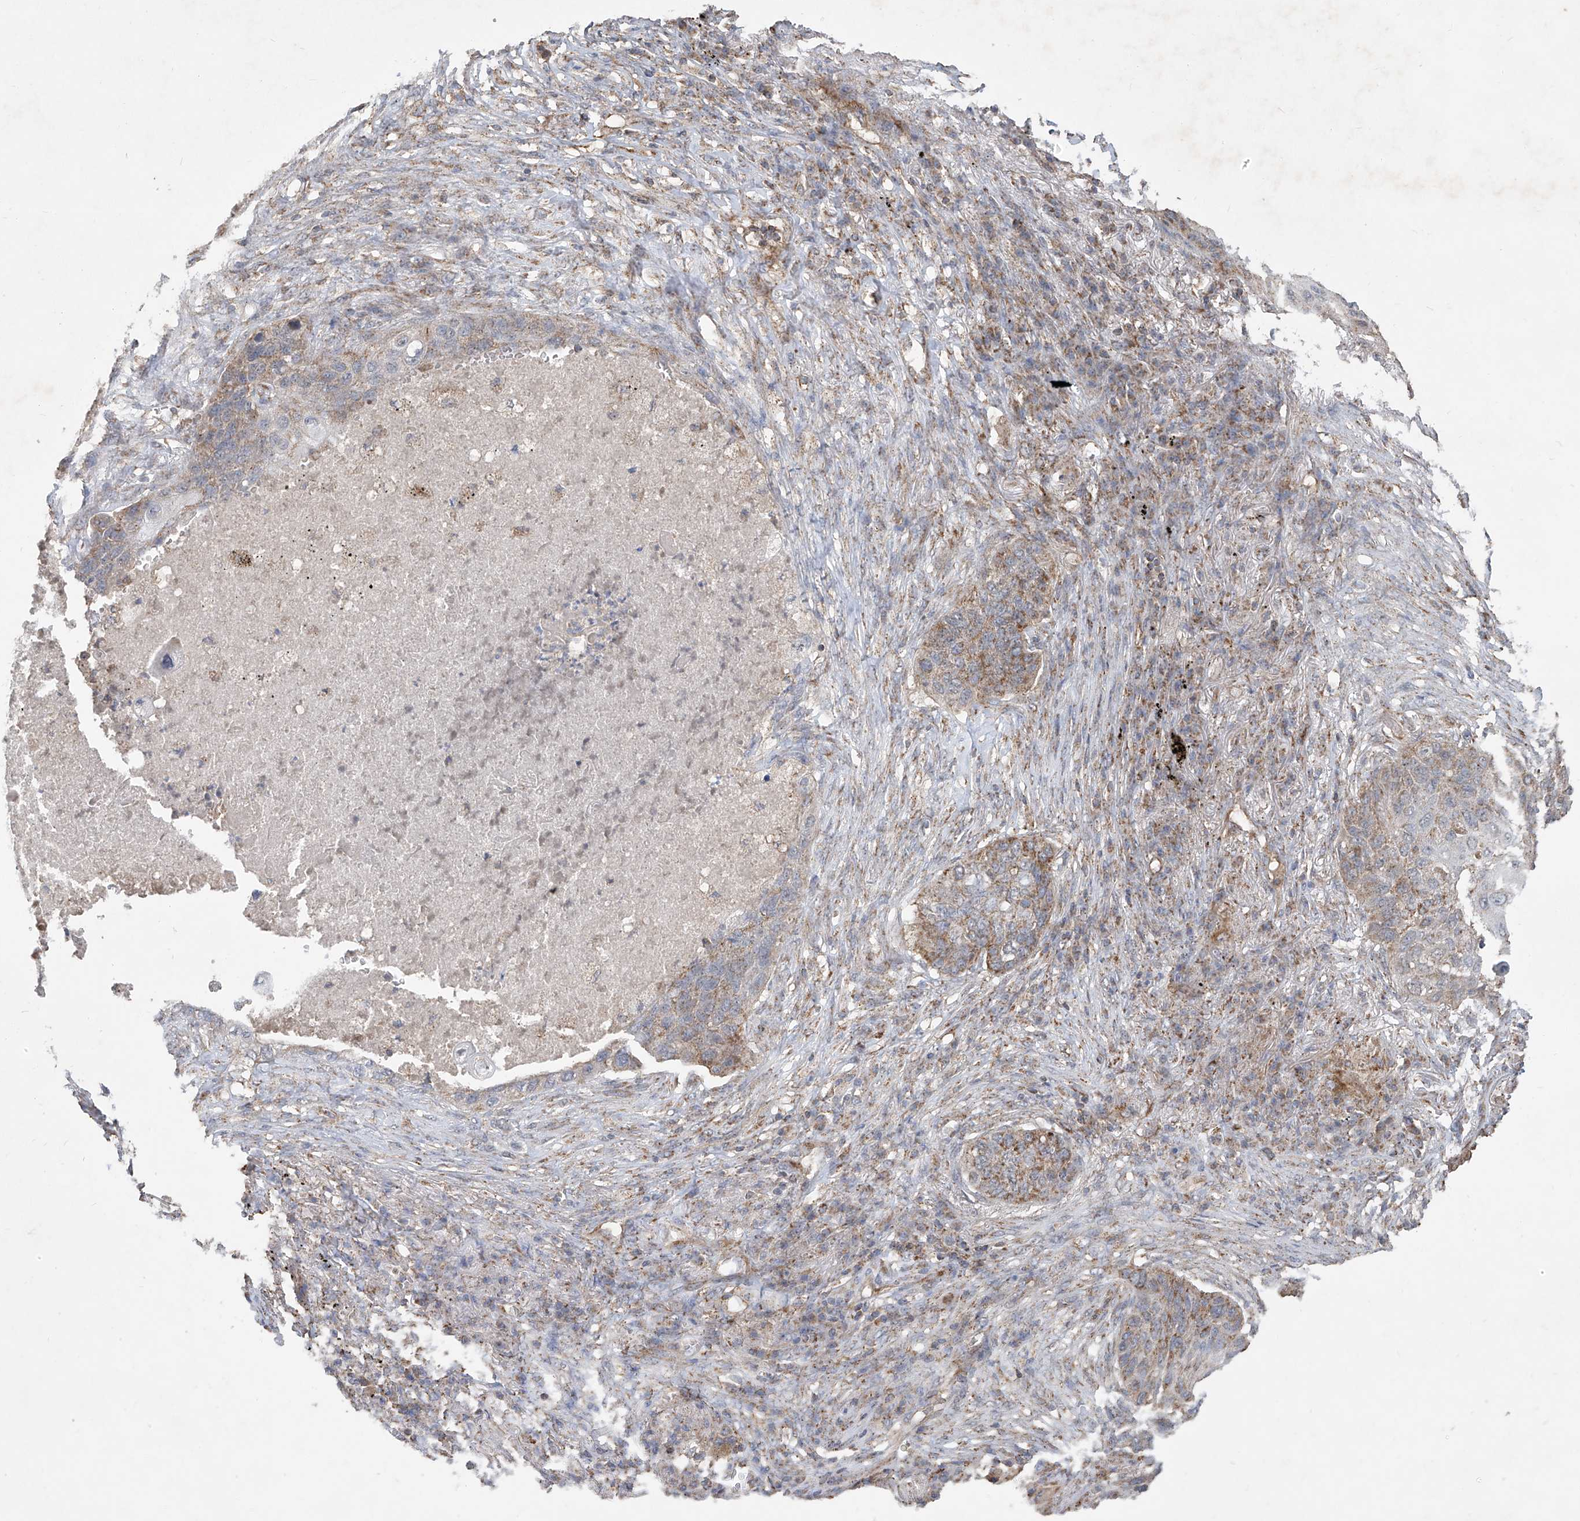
{"staining": {"intensity": "weak", "quantity": ">75%", "location": "cytoplasmic/membranous"}, "tissue": "lung cancer", "cell_type": "Tumor cells", "image_type": "cancer", "snomed": [{"axis": "morphology", "description": "Squamous cell carcinoma, NOS"}, {"axis": "topography", "description": "Lung"}], "caption": "Protein staining shows weak cytoplasmic/membranous staining in about >75% of tumor cells in lung cancer.", "gene": "UQCC1", "patient": {"sex": "female", "age": 63}}